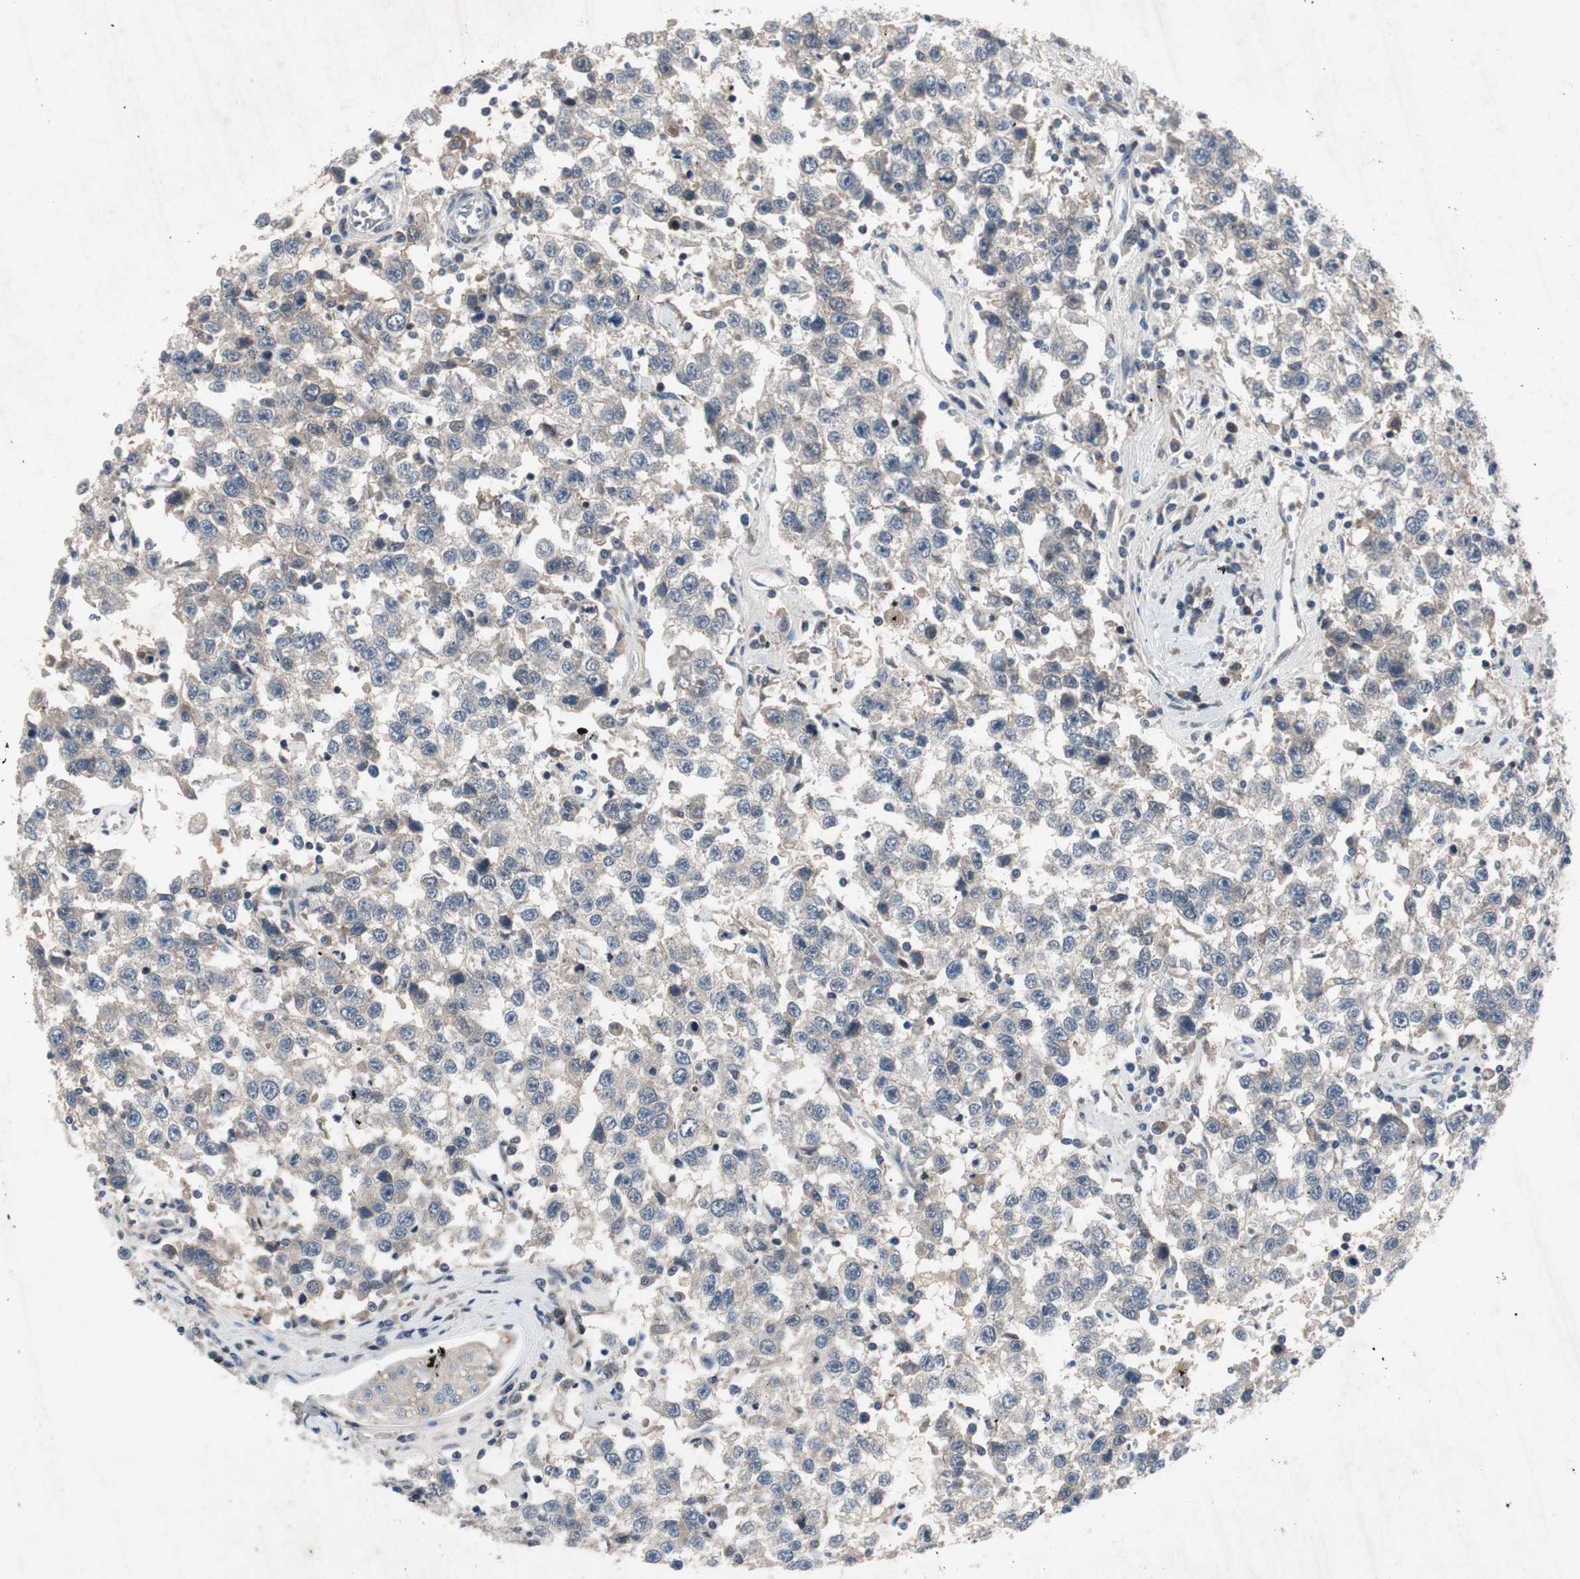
{"staining": {"intensity": "negative", "quantity": "none", "location": "none"}, "tissue": "testis cancer", "cell_type": "Tumor cells", "image_type": "cancer", "snomed": [{"axis": "morphology", "description": "Seminoma, NOS"}, {"axis": "topography", "description": "Testis"}], "caption": "Histopathology image shows no significant protein positivity in tumor cells of testis seminoma.", "gene": "MUTYH", "patient": {"sex": "male", "age": 41}}